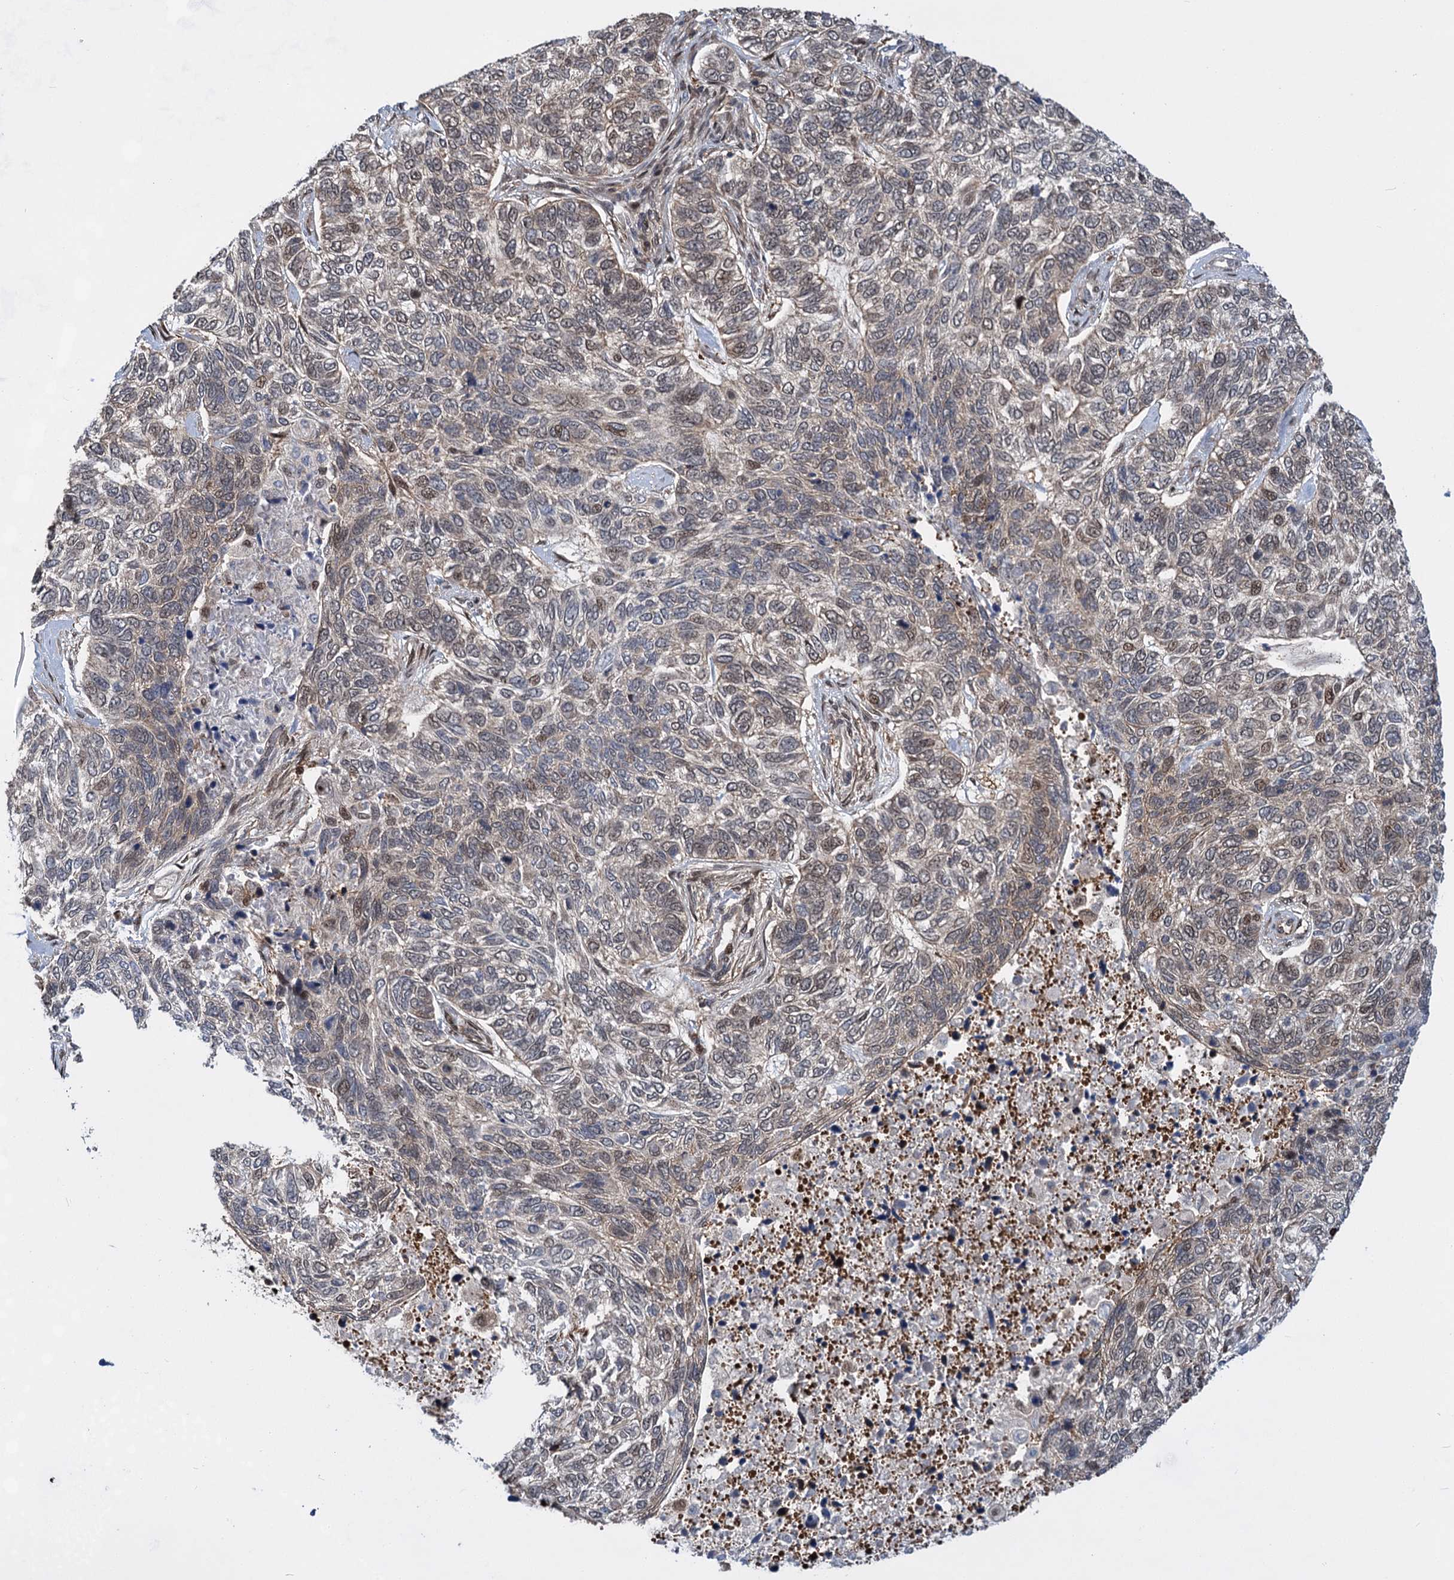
{"staining": {"intensity": "weak", "quantity": "25%-75%", "location": "nuclear"}, "tissue": "skin cancer", "cell_type": "Tumor cells", "image_type": "cancer", "snomed": [{"axis": "morphology", "description": "Basal cell carcinoma"}, {"axis": "topography", "description": "Skin"}], "caption": "Skin cancer tissue exhibits weak nuclear staining in approximately 25%-75% of tumor cells The staining was performed using DAB, with brown indicating positive protein expression. Nuclei are stained blue with hematoxylin.", "gene": "GPBP1", "patient": {"sex": "female", "age": 65}}